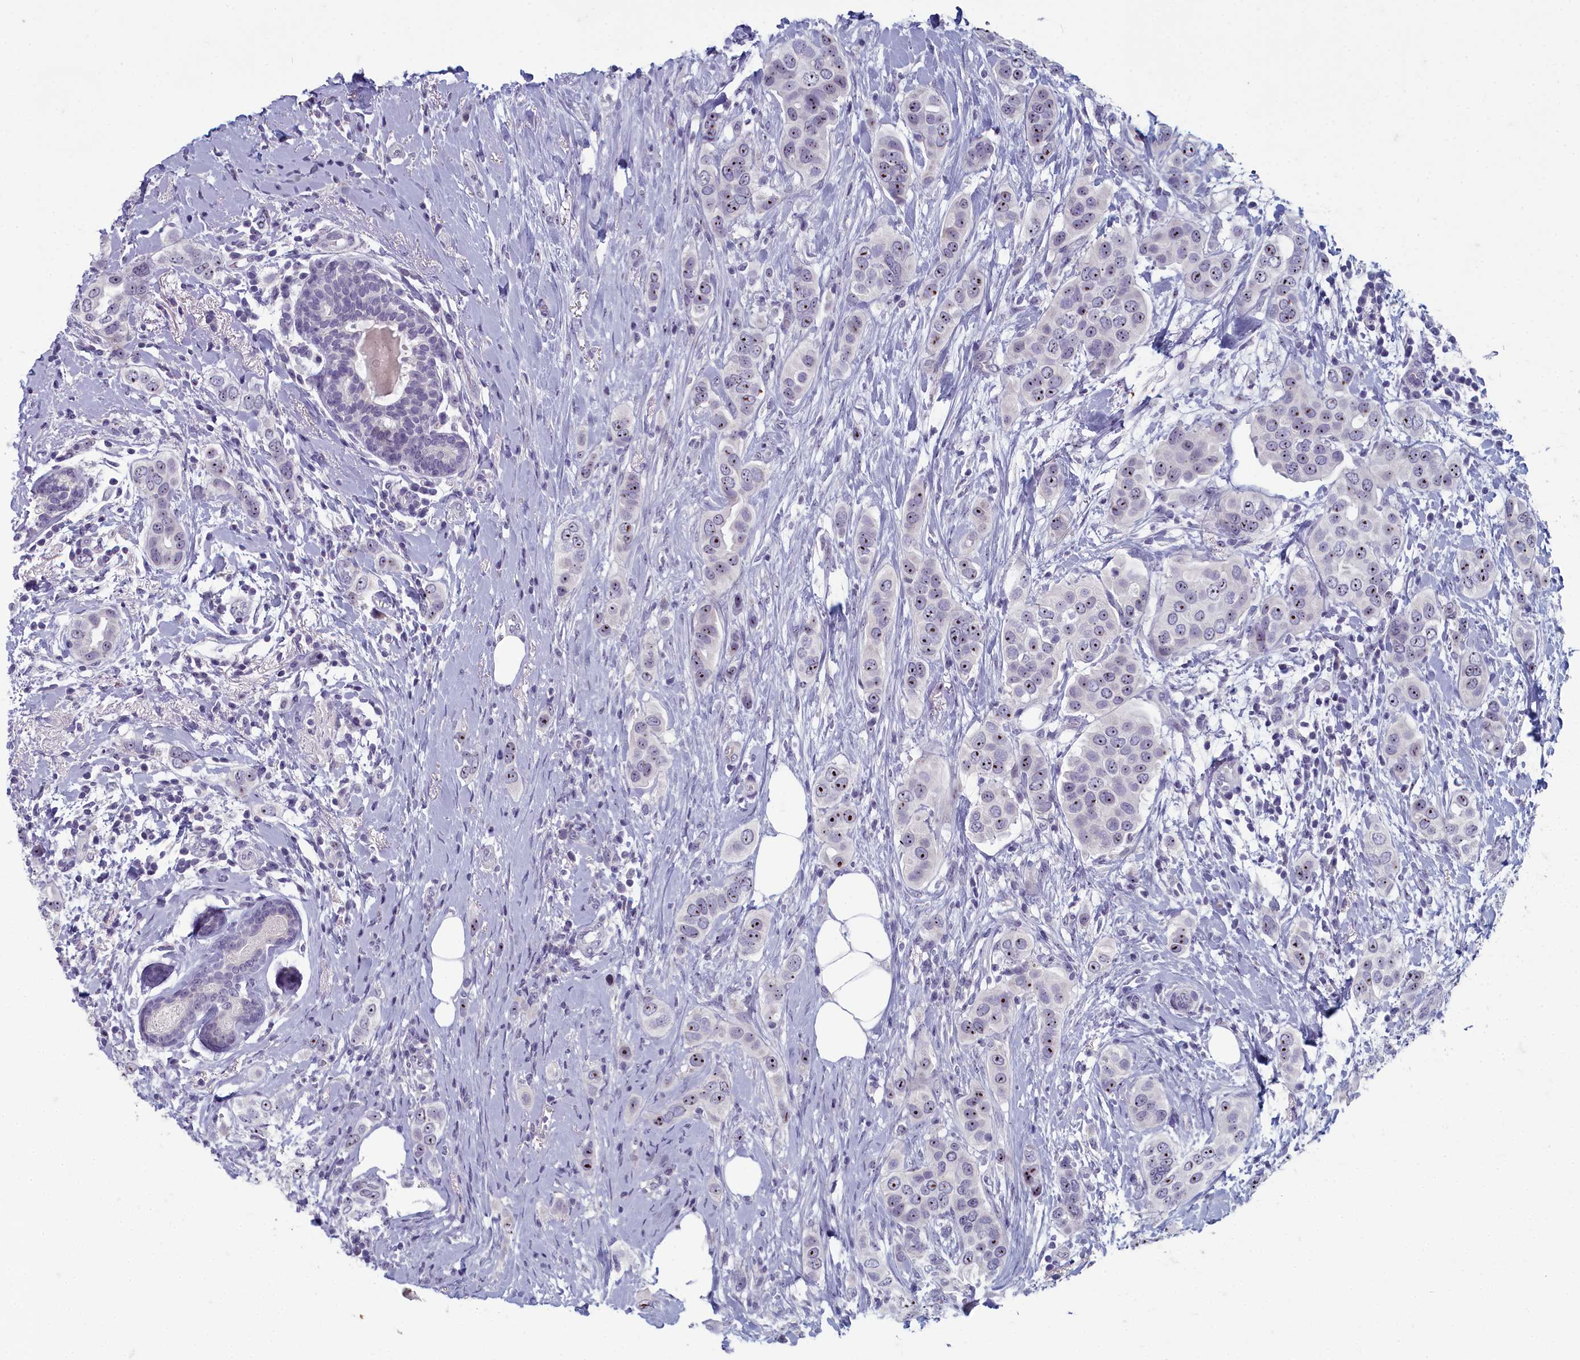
{"staining": {"intensity": "moderate", "quantity": "25%-75%", "location": "nuclear"}, "tissue": "breast cancer", "cell_type": "Tumor cells", "image_type": "cancer", "snomed": [{"axis": "morphology", "description": "Lobular carcinoma"}, {"axis": "topography", "description": "Breast"}], "caption": "Immunohistochemistry (IHC) micrograph of neoplastic tissue: breast lobular carcinoma stained using immunohistochemistry (IHC) shows medium levels of moderate protein expression localized specifically in the nuclear of tumor cells, appearing as a nuclear brown color.", "gene": "INSYN2A", "patient": {"sex": "female", "age": 51}}